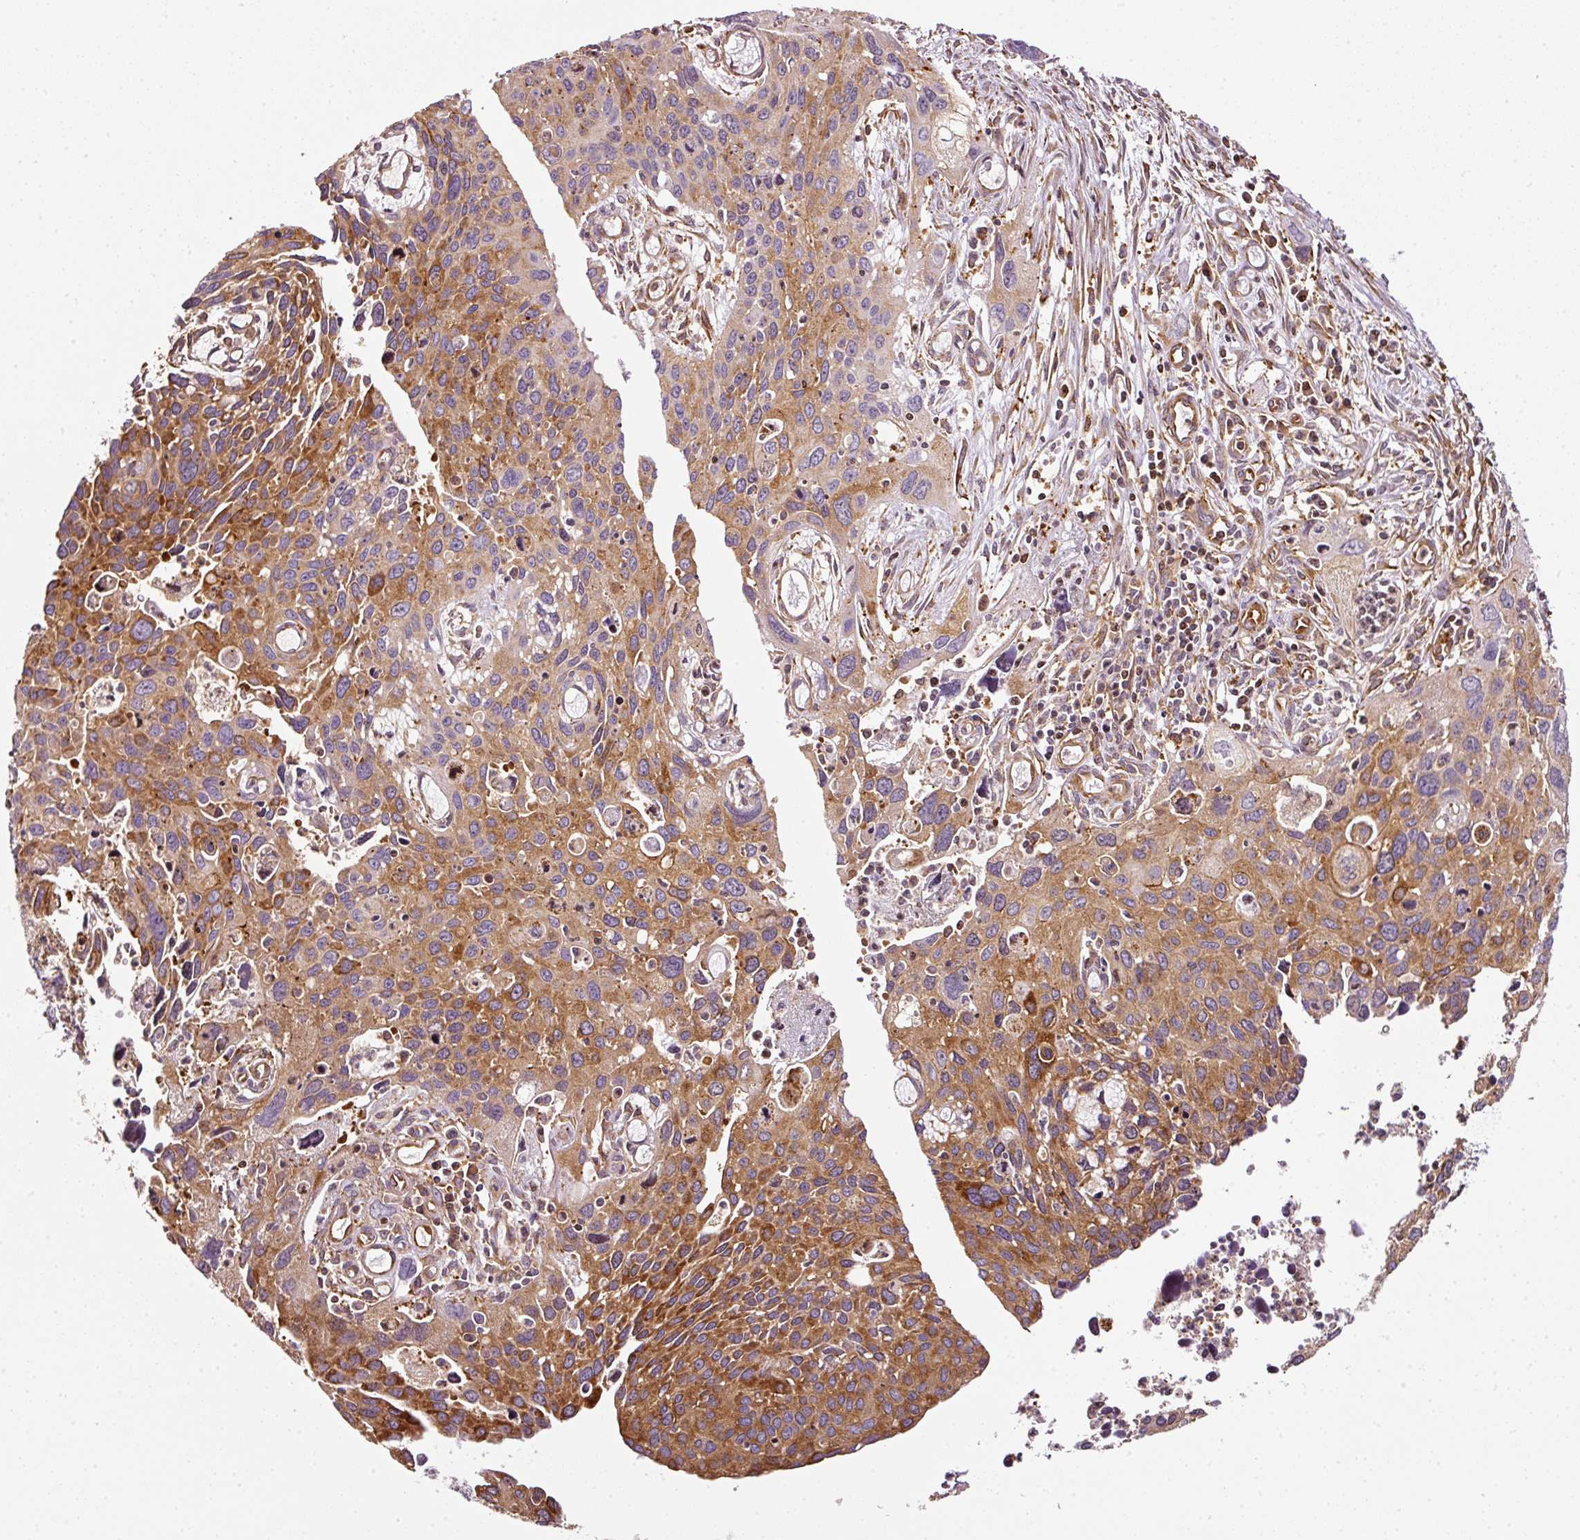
{"staining": {"intensity": "moderate", "quantity": ">75%", "location": "cytoplasmic/membranous"}, "tissue": "cervical cancer", "cell_type": "Tumor cells", "image_type": "cancer", "snomed": [{"axis": "morphology", "description": "Squamous cell carcinoma, NOS"}, {"axis": "topography", "description": "Cervix"}], "caption": "High-magnification brightfield microscopy of cervical squamous cell carcinoma stained with DAB (brown) and counterstained with hematoxylin (blue). tumor cells exhibit moderate cytoplasmic/membranous staining is identified in approximately>75% of cells. (brown staining indicates protein expression, while blue staining denotes nuclei).", "gene": "SCNM1", "patient": {"sex": "female", "age": 55}}